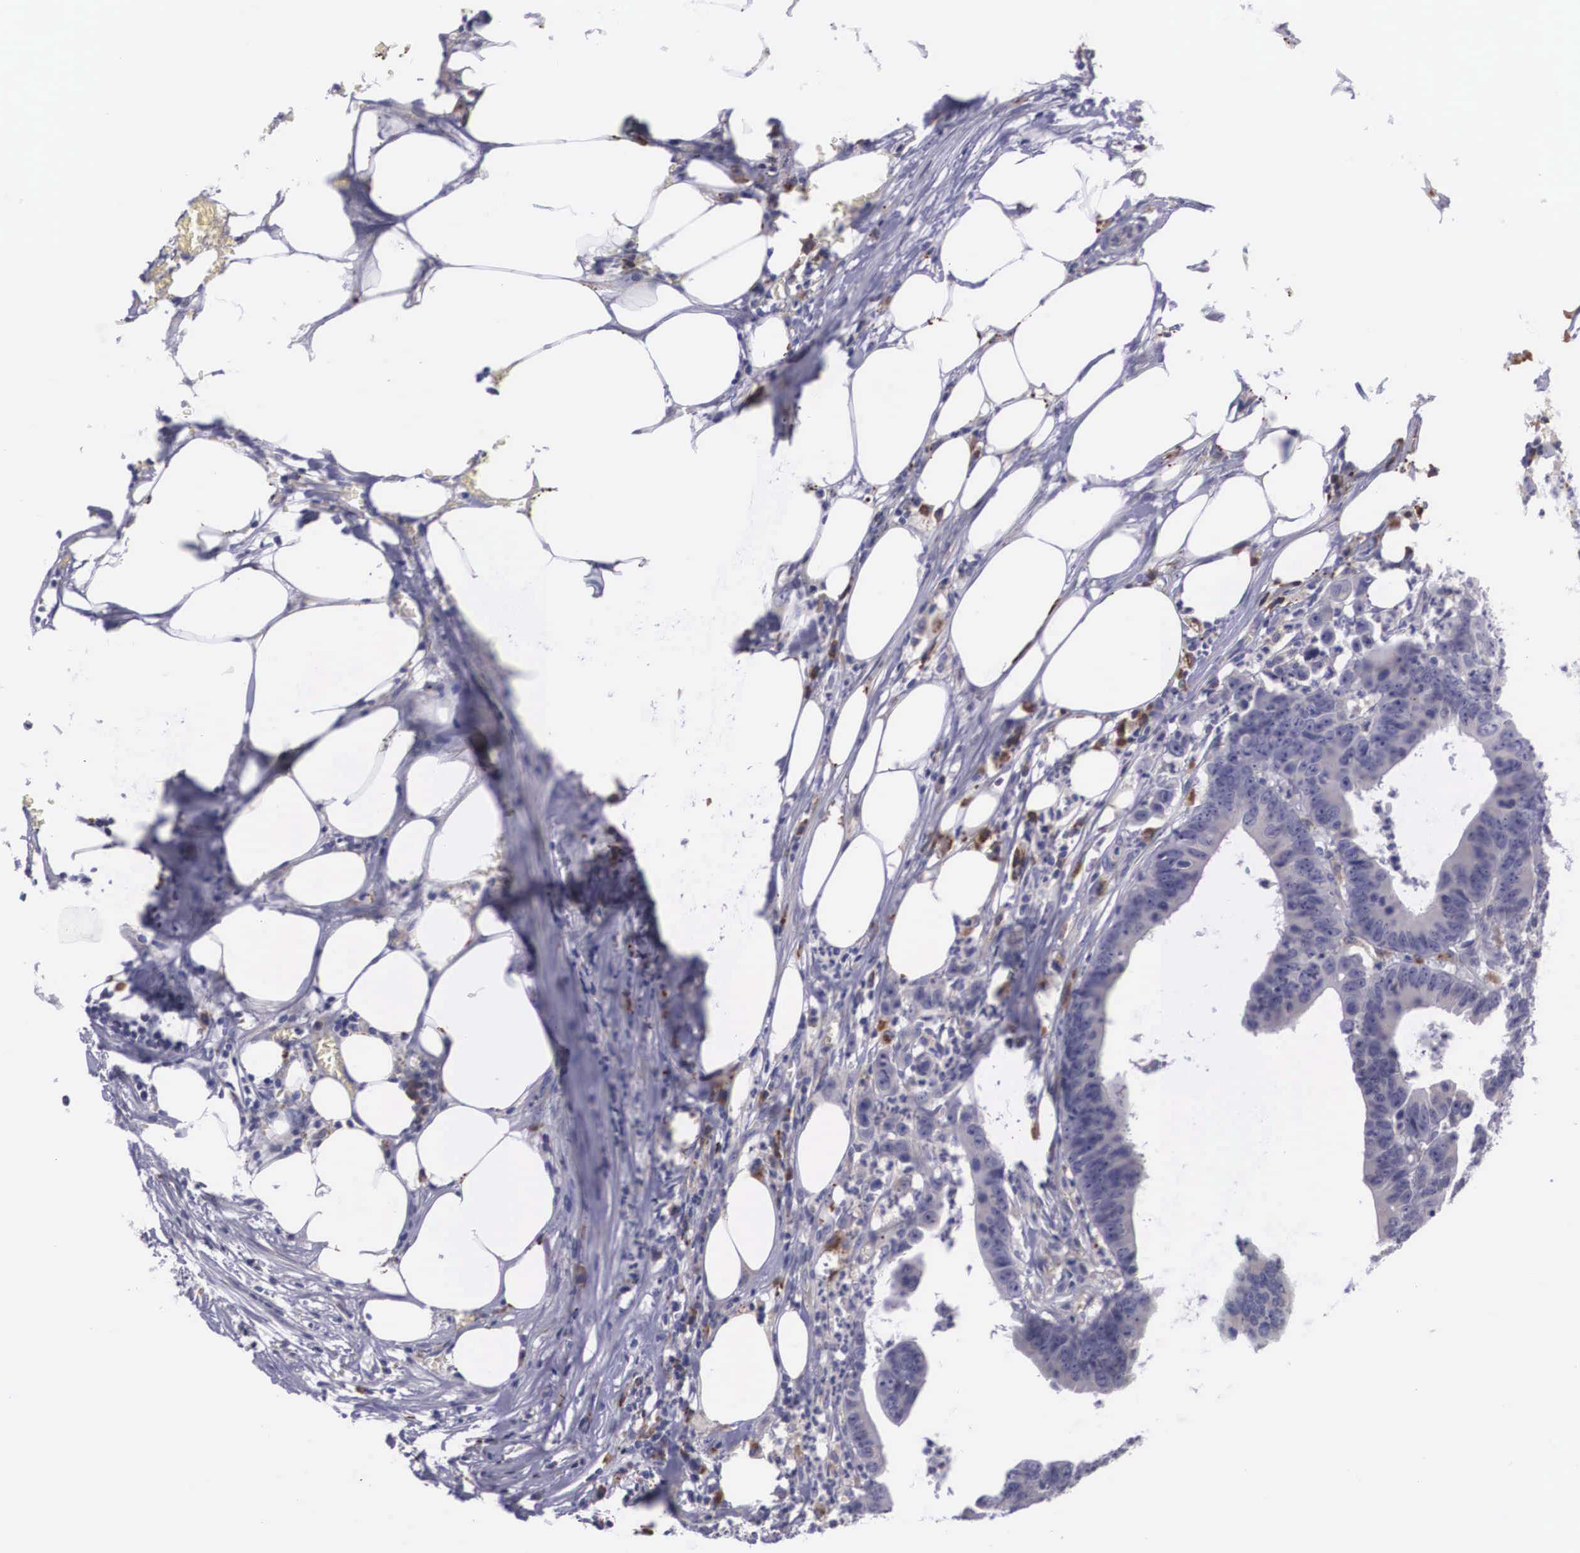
{"staining": {"intensity": "negative", "quantity": "none", "location": "none"}, "tissue": "colorectal cancer", "cell_type": "Tumor cells", "image_type": "cancer", "snomed": [{"axis": "morphology", "description": "Adenocarcinoma, NOS"}, {"axis": "topography", "description": "Colon"}], "caption": "This is an immunohistochemistry (IHC) micrograph of colorectal cancer (adenocarcinoma). There is no expression in tumor cells.", "gene": "CRELD2", "patient": {"sex": "male", "age": 55}}